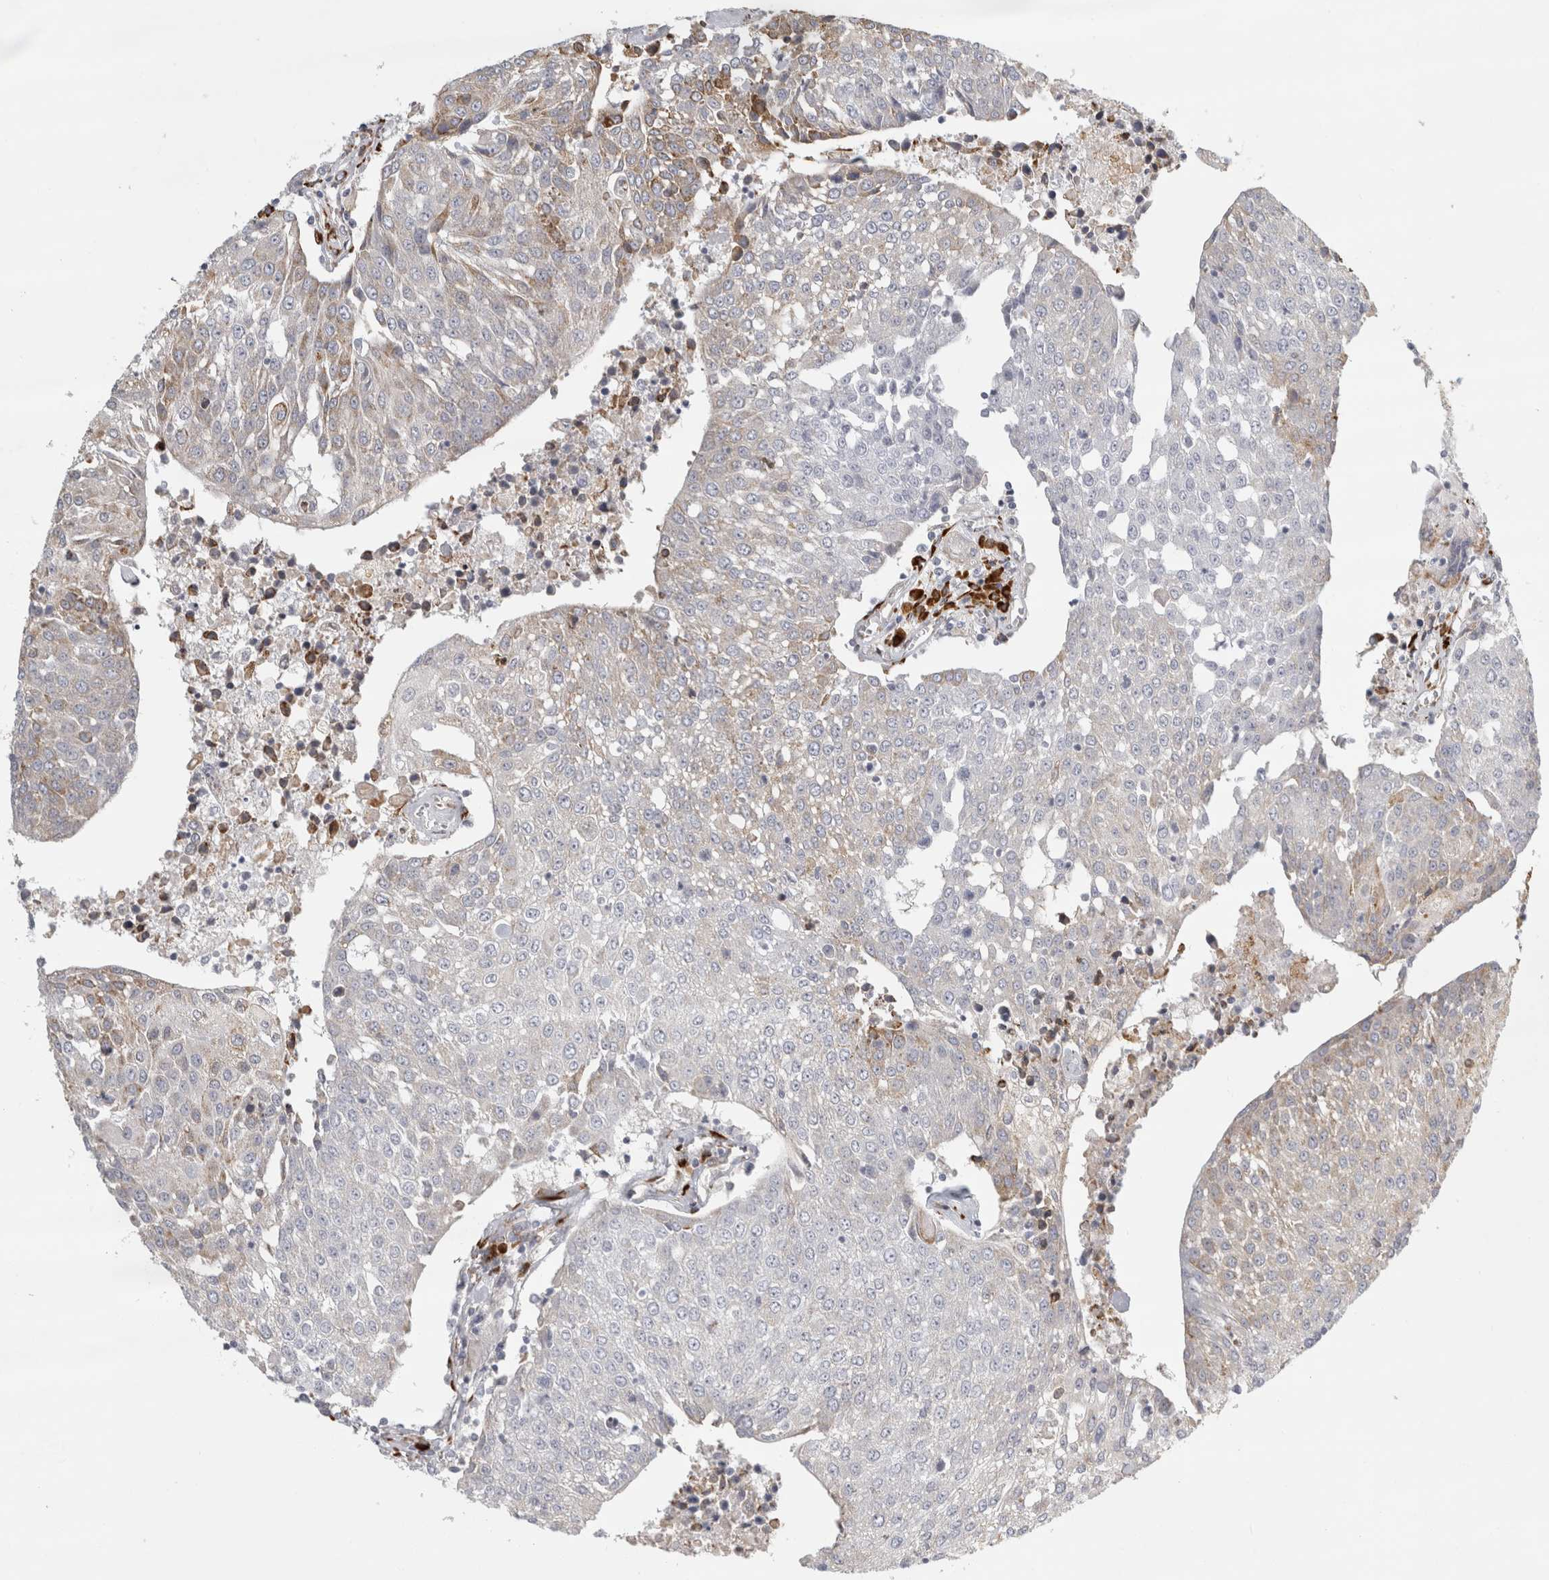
{"staining": {"intensity": "moderate", "quantity": "<25%", "location": "cytoplasmic/membranous"}, "tissue": "urothelial cancer", "cell_type": "Tumor cells", "image_type": "cancer", "snomed": [{"axis": "morphology", "description": "Urothelial carcinoma, High grade"}, {"axis": "topography", "description": "Urinary bladder"}], "caption": "Approximately <25% of tumor cells in urothelial cancer display moderate cytoplasmic/membranous protein expression as visualized by brown immunohistochemical staining.", "gene": "OSTN", "patient": {"sex": "female", "age": 85}}